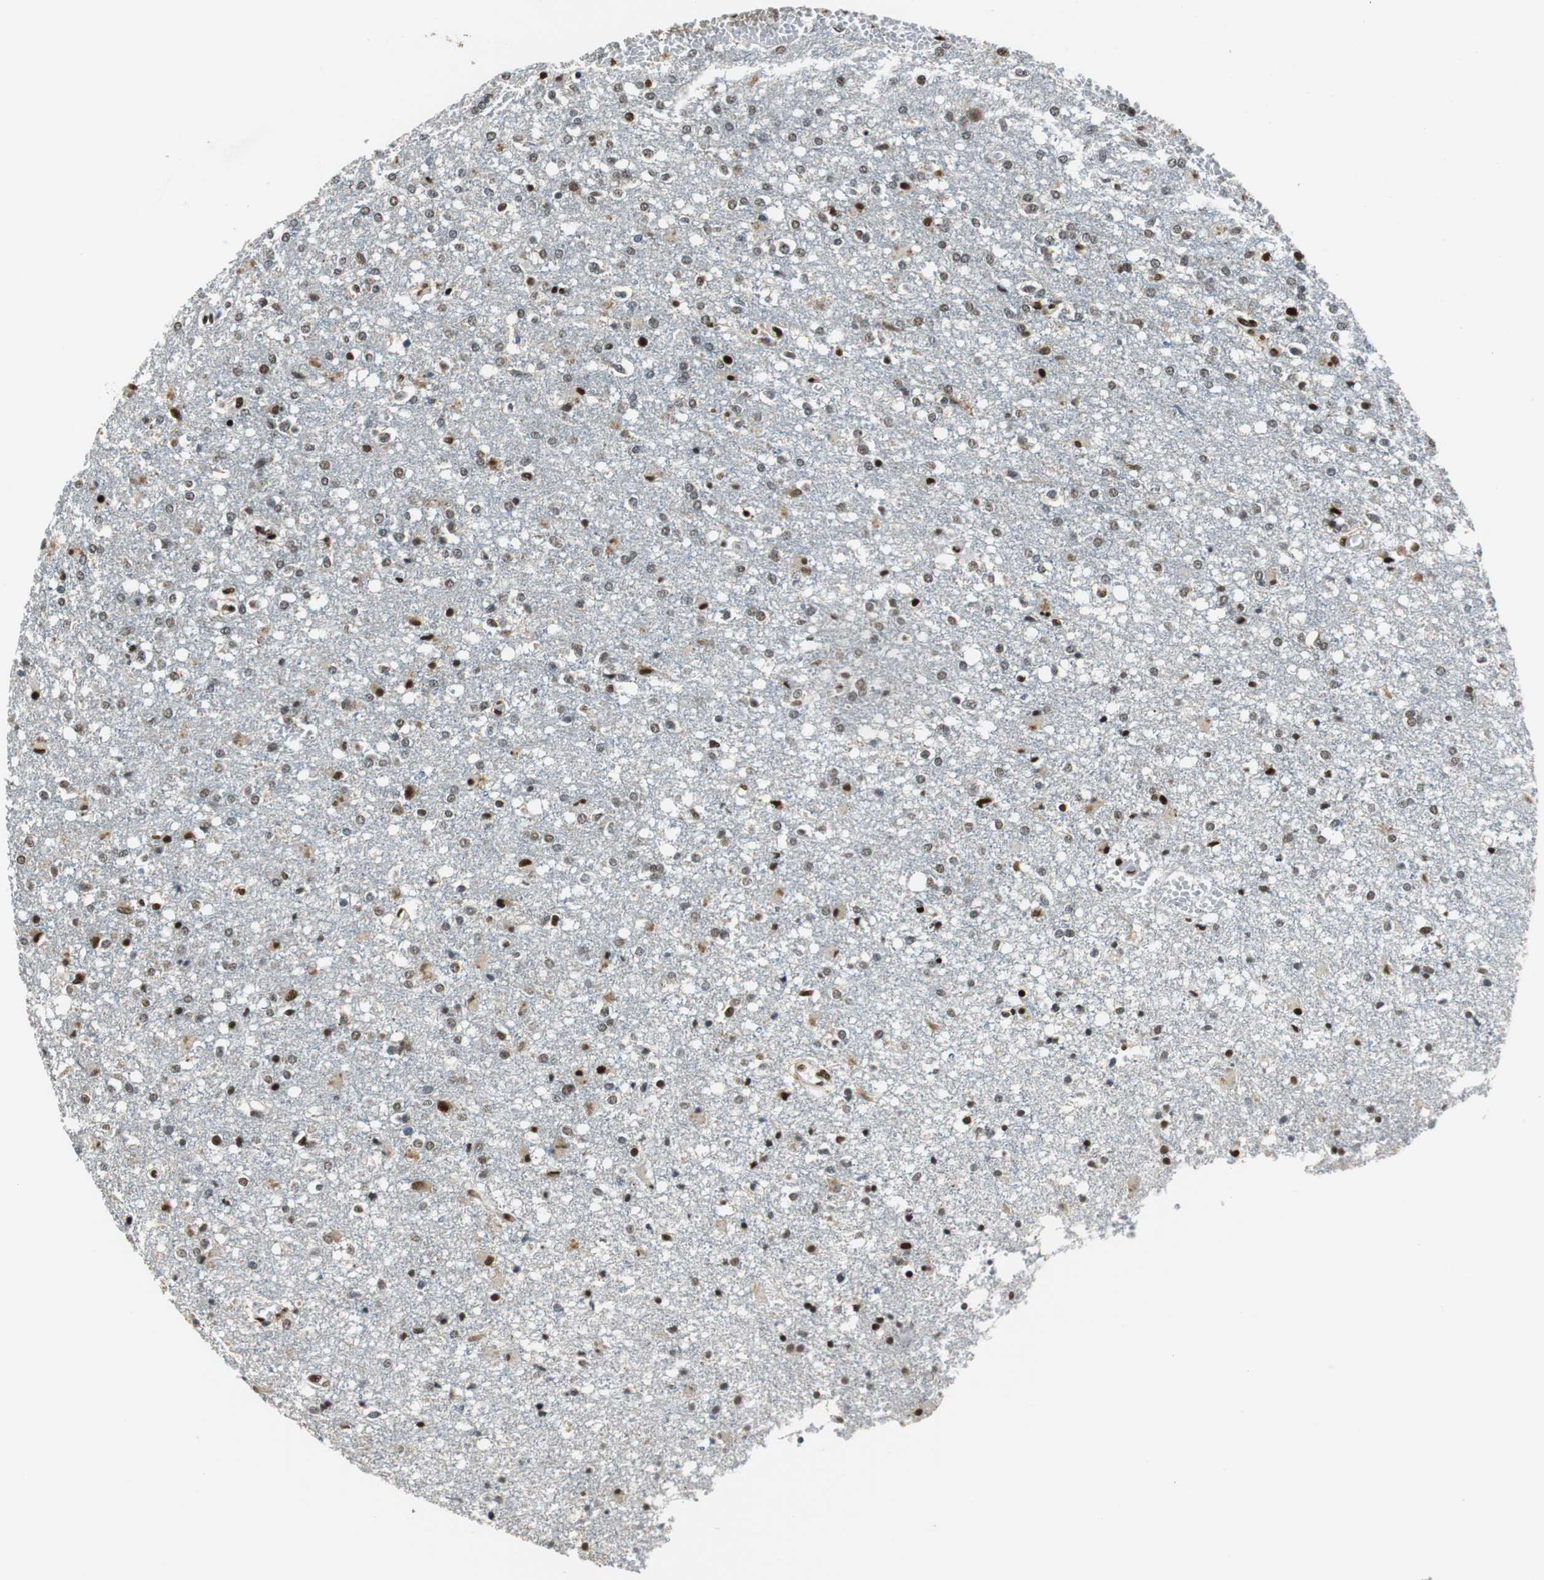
{"staining": {"intensity": "weak", "quantity": "25%-75%", "location": "nuclear"}, "tissue": "glioma", "cell_type": "Tumor cells", "image_type": "cancer", "snomed": [{"axis": "morphology", "description": "Glioma, malignant, High grade"}, {"axis": "topography", "description": "Cerebral cortex"}], "caption": "Tumor cells display weak nuclear expression in about 25%-75% of cells in glioma.", "gene": "HDAC1", "patient": {"sex": "male", "age": 76}}